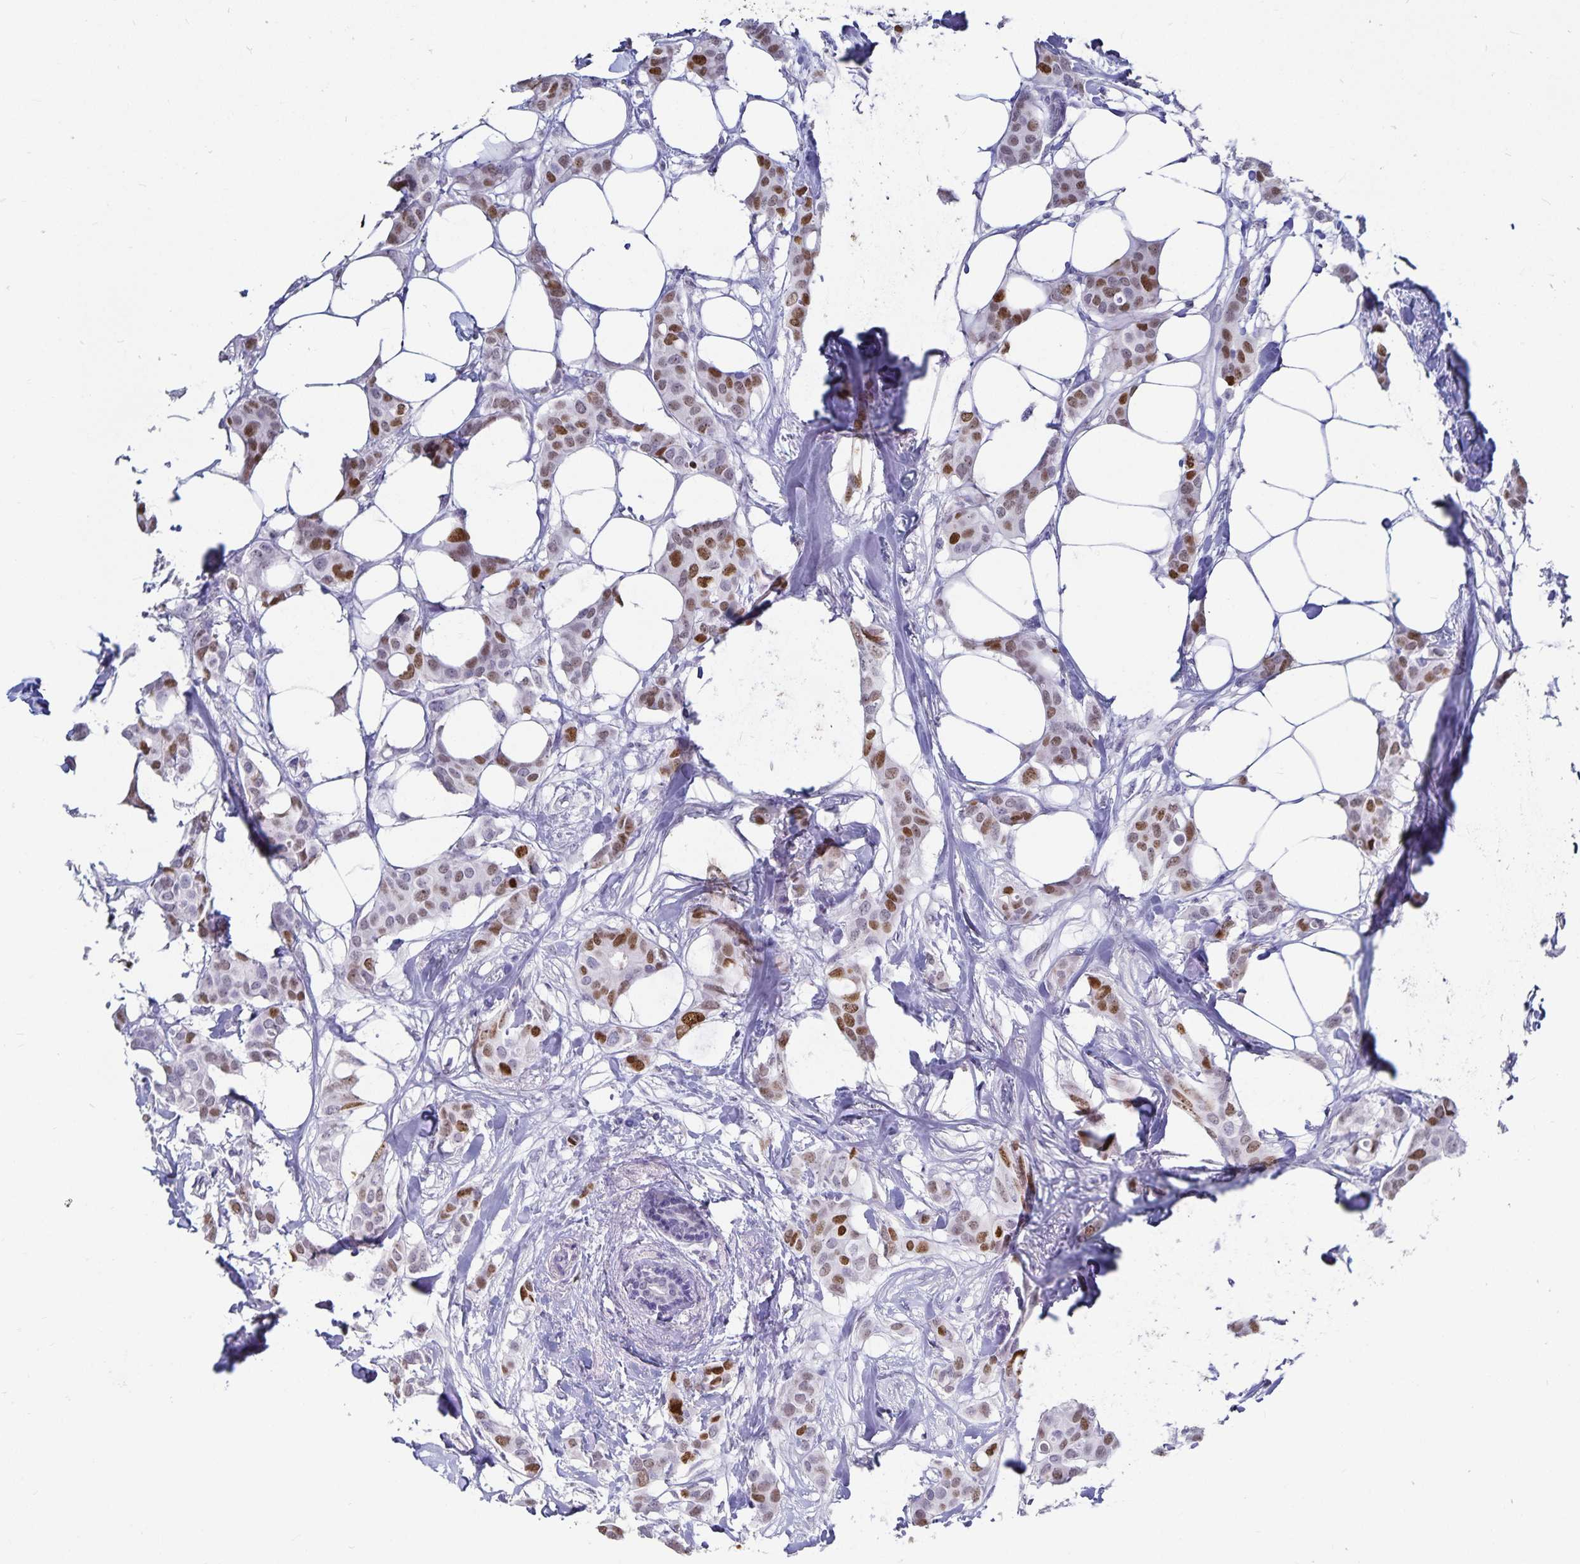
{"staining": {"intensity": "moderate", "quantity": ">75%", "location": "nuclear"}, "tissue": "breast cancer", "cell_type": "Tumor cells", "image_type": "cancer", "snomed": [{"axis": "morphology", "description": "Duct carcinoma"}, {"axis": "topography", "description": "Breast"}], "caption": "Breast cancer (intraductal carcinoma) tissue reveals moderate nuclear positivity in approximately >75% of tumor cells, visualized by immunohistochemistry.", "gene": "HMGB3", "patient": {"sex": "female", "age": 62}}